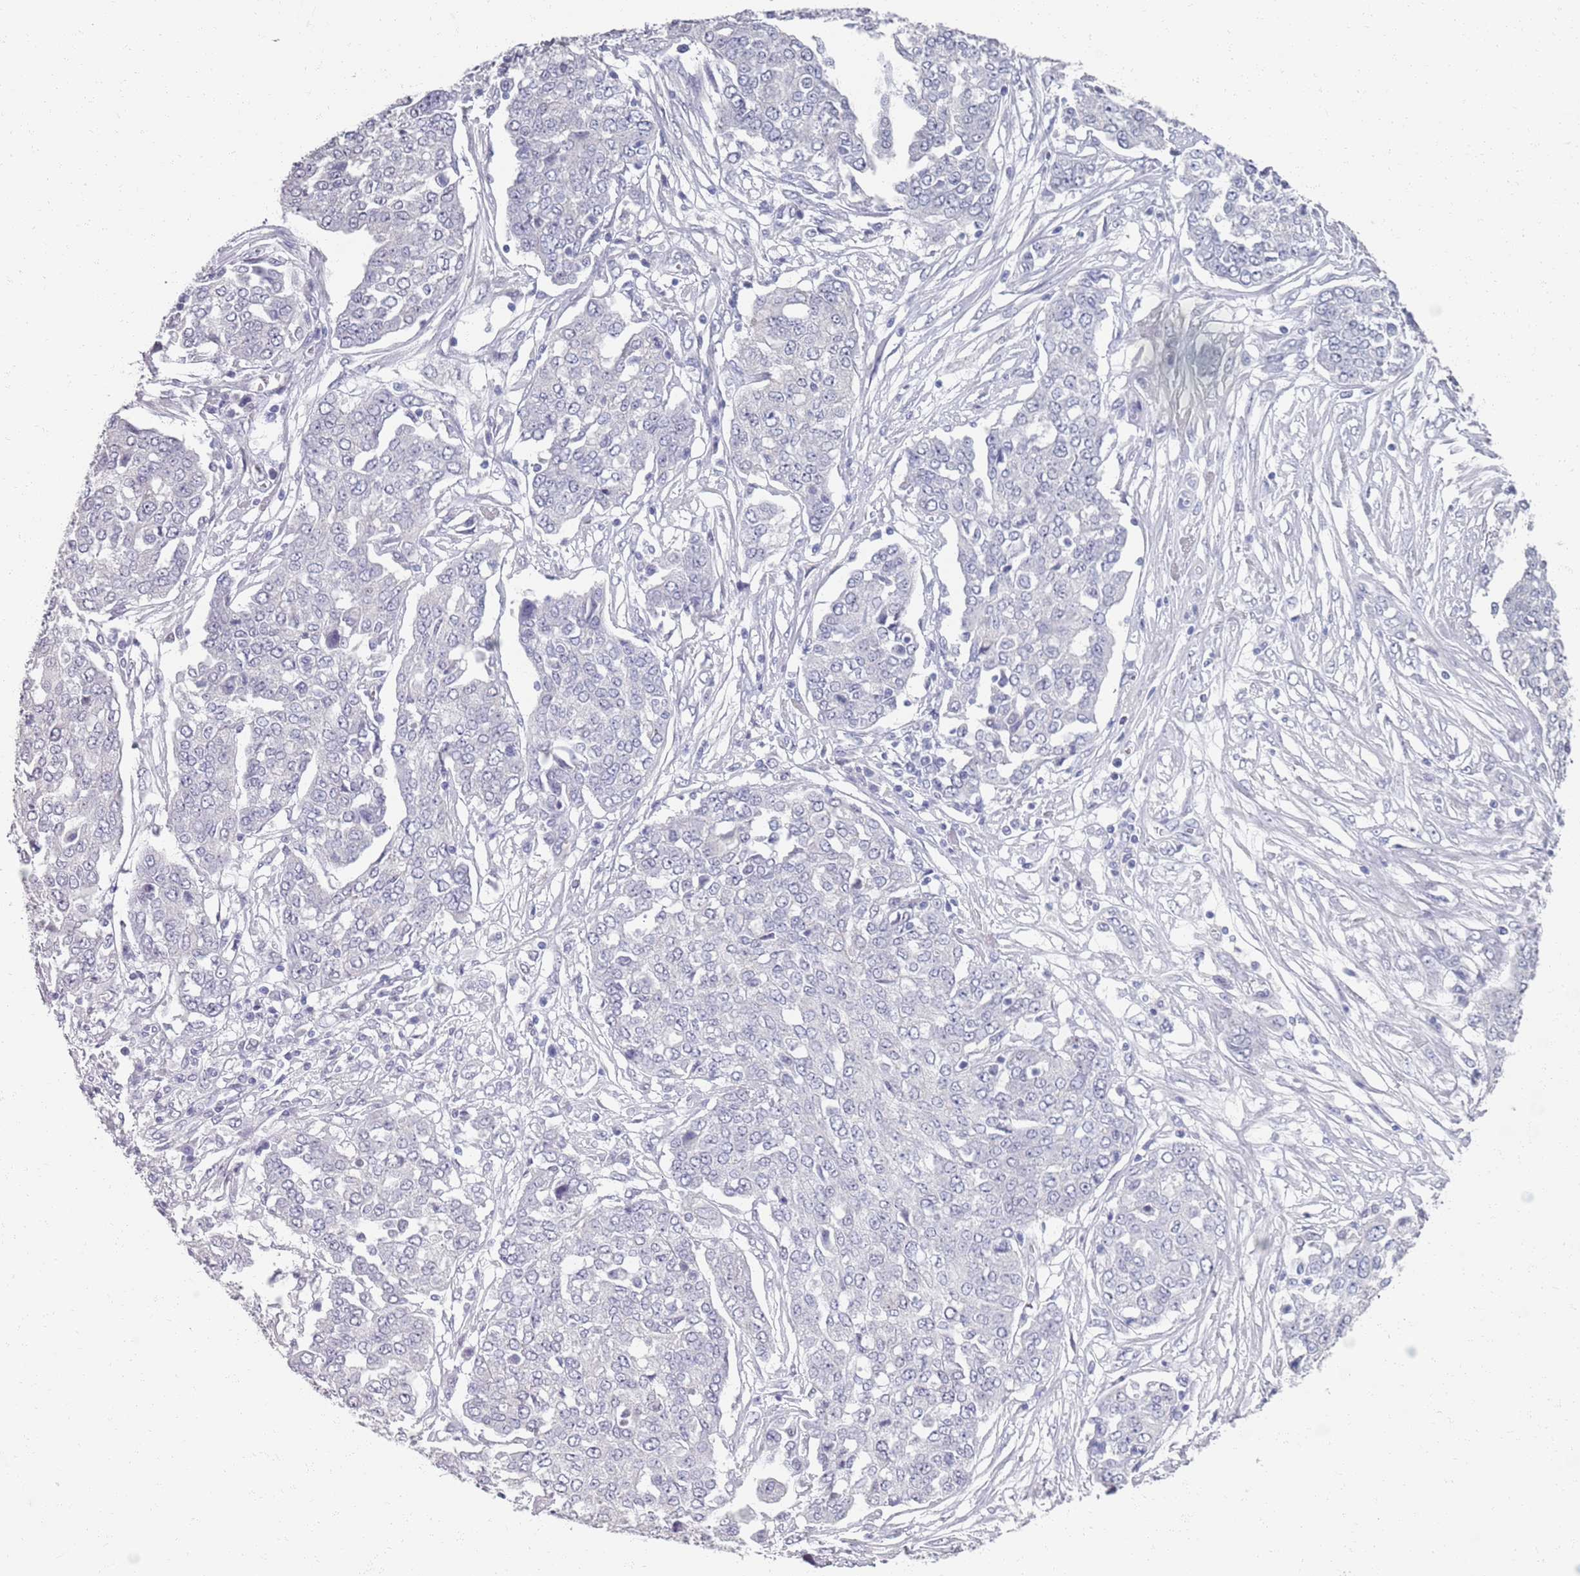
{"staining": {"intensity": "negative", "quantity": "none", "location": "none"}, "tissue": "ovarian cancer", "cell_type": "Tumor cells", "image_type": "cancer", "snomed": [{"axis": "morphology", "description": "Cystadenocarcinoma, serous, NOS"}, {"axis": "topography", "description": "Soft tissue"}, {"axis": "topography", "description": "Ovary"}], "caption": "An immunohistochemistry (IHC) photomicrograph of ovarian cancer (serous cystadenocarcinoma) is shown. There is no staining in tumor cells of ovarian cancer (serous cystadenocarcinoma).", "gene": "SAMD1", "patient": {"sex": "female", "age": 57}}